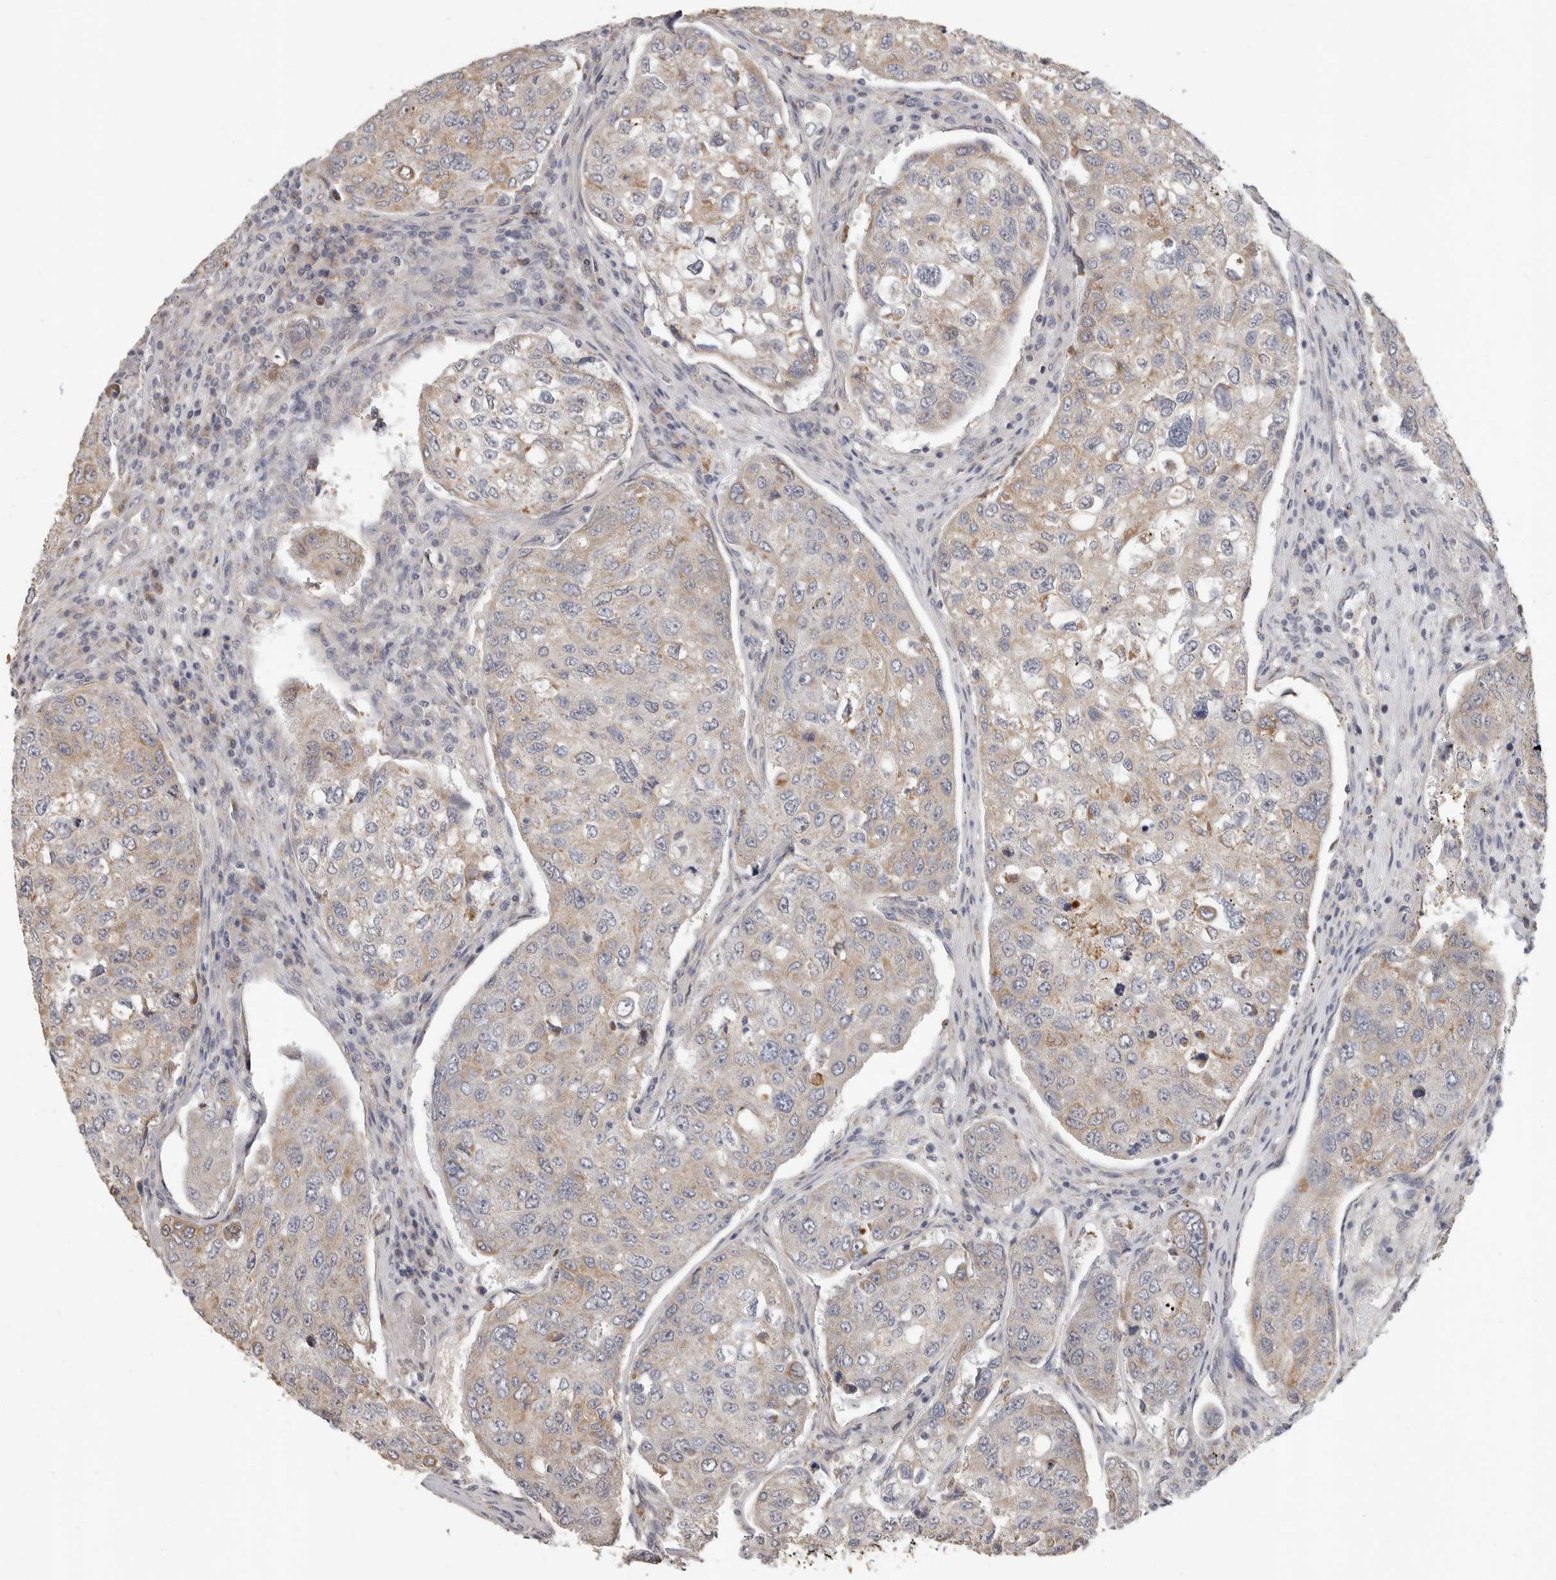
{"staining": {"intensity": "weak", "quantity": "25%-75%", "location": "cytoplasmic/membranous"}, "tissue": "urothelial cancer", "cell_type": "Tumor cells", "image_type": "cancer", "snomed": [{"axis": "morphology", "description": "Urothelial carcinoma, High grade"}, {"axis": "topography", "description": "Lymph node"}, {"axis": "topography", "description": "Urinary bladder"}], "caption": "High-power microscopy captured an IHC micrograph of urothelial carcinoma (high-grade), revealing weak cytoplasmic/membranous expression in about 25%-75% of tumor cells.", "gene": "UNK", "patient": {"sex": "male", "age": 51}}